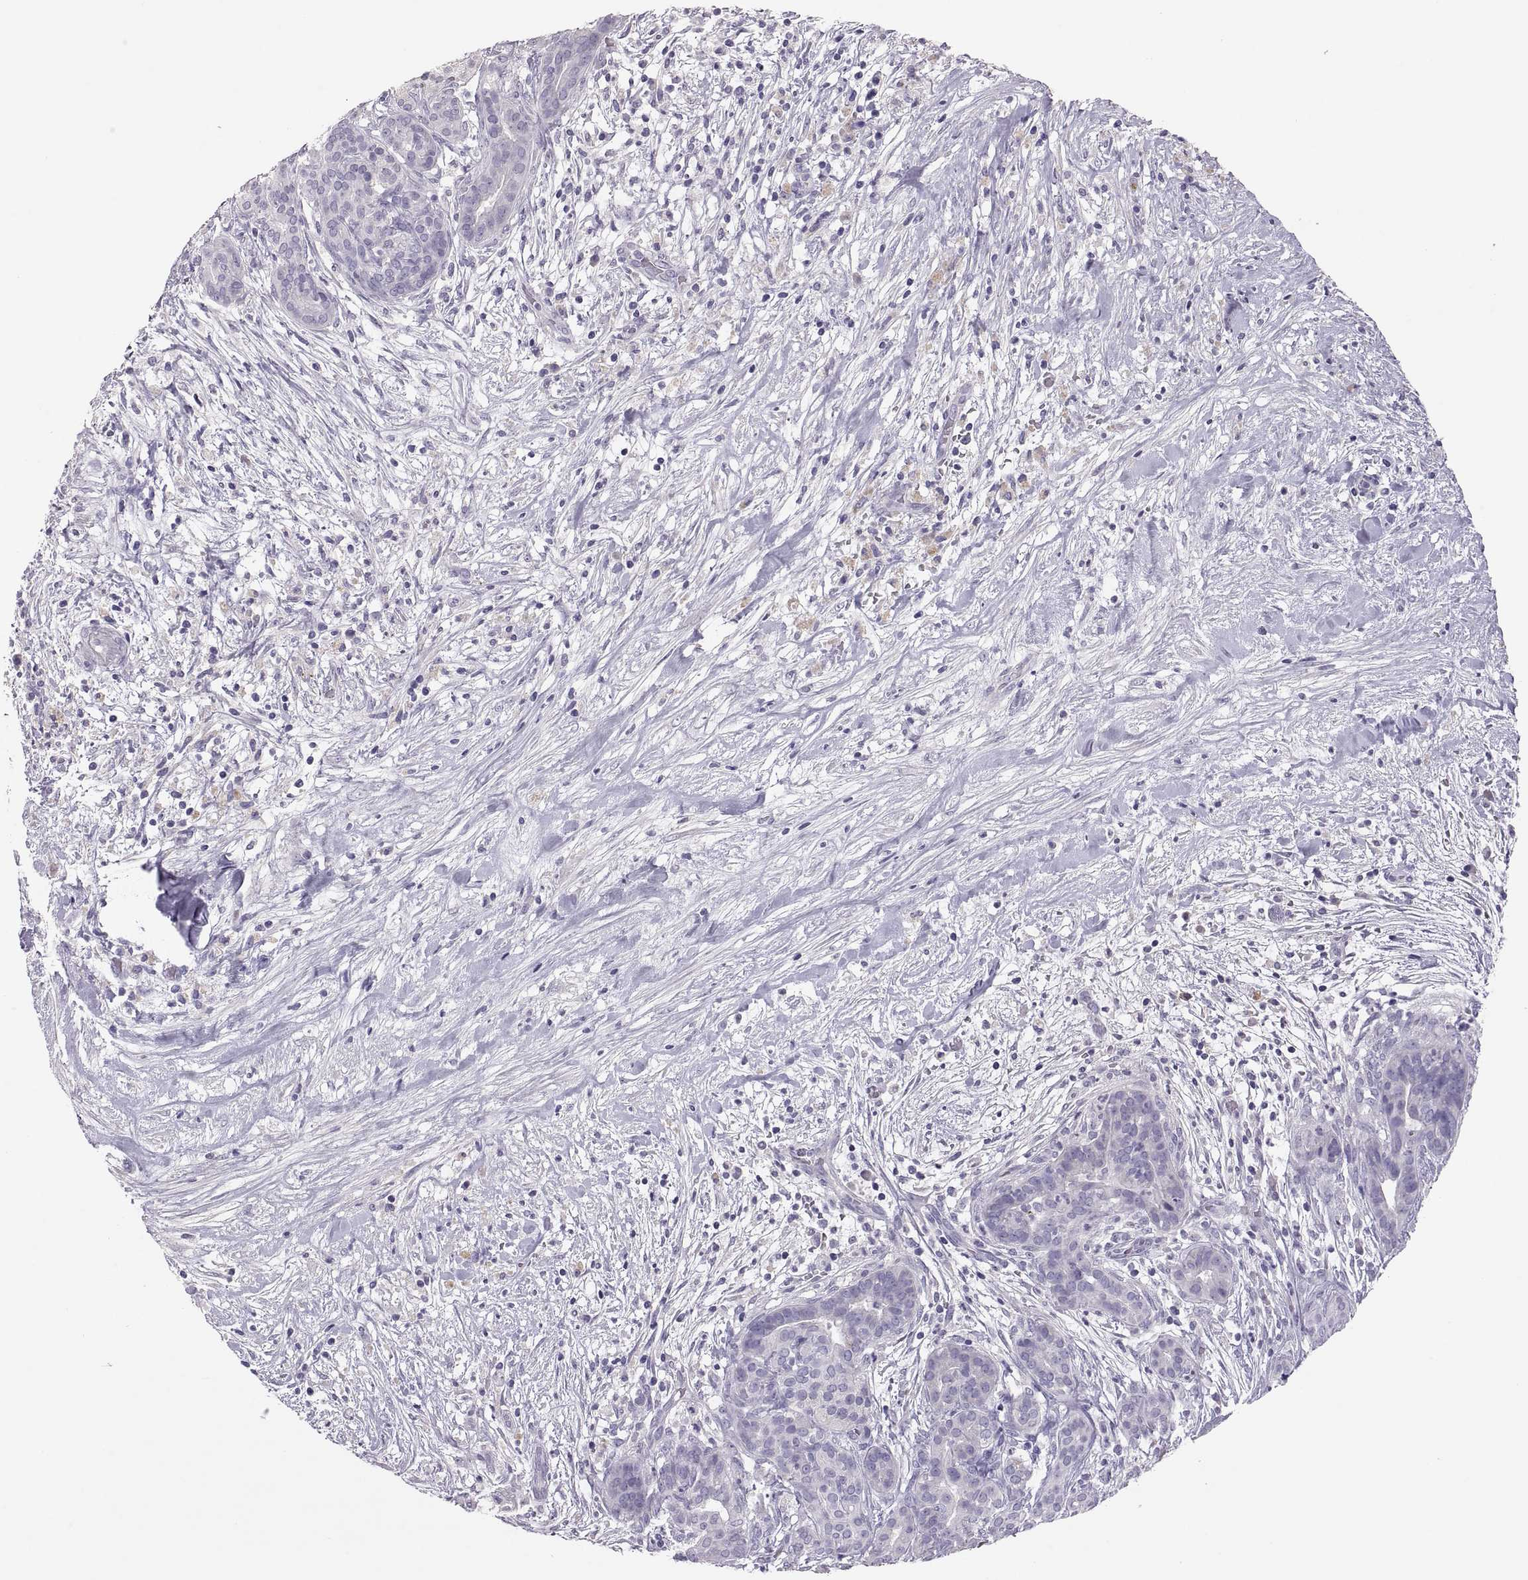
{"staining": {"intensity": "negative", "quantity": "none", "location": "none"}, "tissue": "pancreatic cancer", "cell_type": "Tumor cells", "image_type": "cancer", "snomed": [{"axis": "morphology", "description": "Adenocarcinoma, NOS"}, {"axis": "topography", "description": "Pancreas"}], "caption": "An image of adenocarcinoma (pancreatic) stained for a protein exhibits no brown staining in tumor cells.", "gene": "TBX19", "patient": {"sex": "male", "age": 44}}